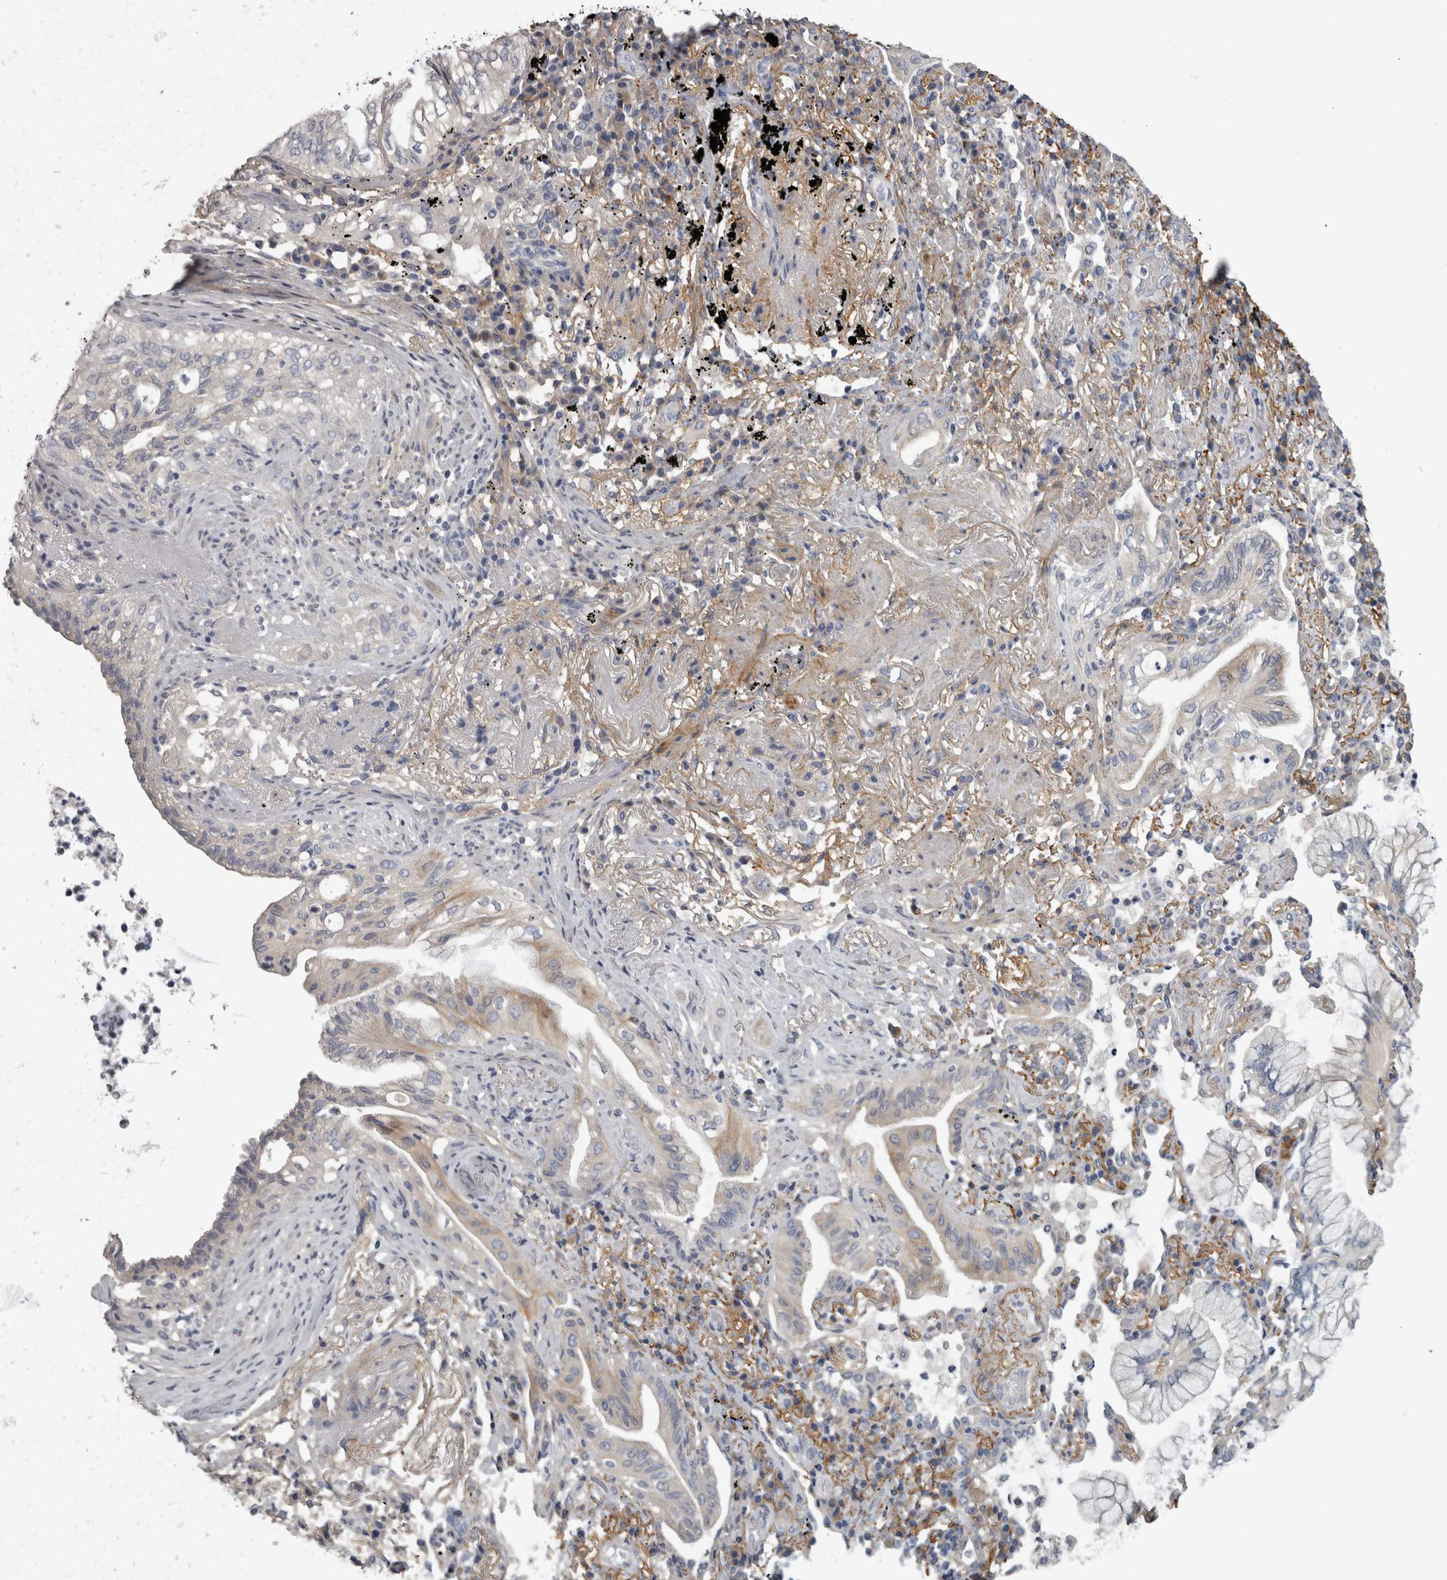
{"staining": {"intensity": "weak", "quantity": "<25%", "location": "cytoplasmic/membranous"}, "tissue": "lung cancer", "cell_type": "Tumor cells", "image_type": "cancer", "snomed": [{"axis": "morphology", "description": "Adenocarcinoma, NOS"}, {"axis": "topography", "description": "Lung"}], "caption": "This photomicrograph is of lung cancer (adenocarcinoma) stained with IHC to label a protein in brown with the nuclei are counter-stained blue. There is no positivity in tumor cells. (DAB (3,3'-diaminobenzidine) IHC visualized using brightfield microscopy, high magnification).", "gene": "EFEMP2", "patient": {"sex": "female", "age": 70}}